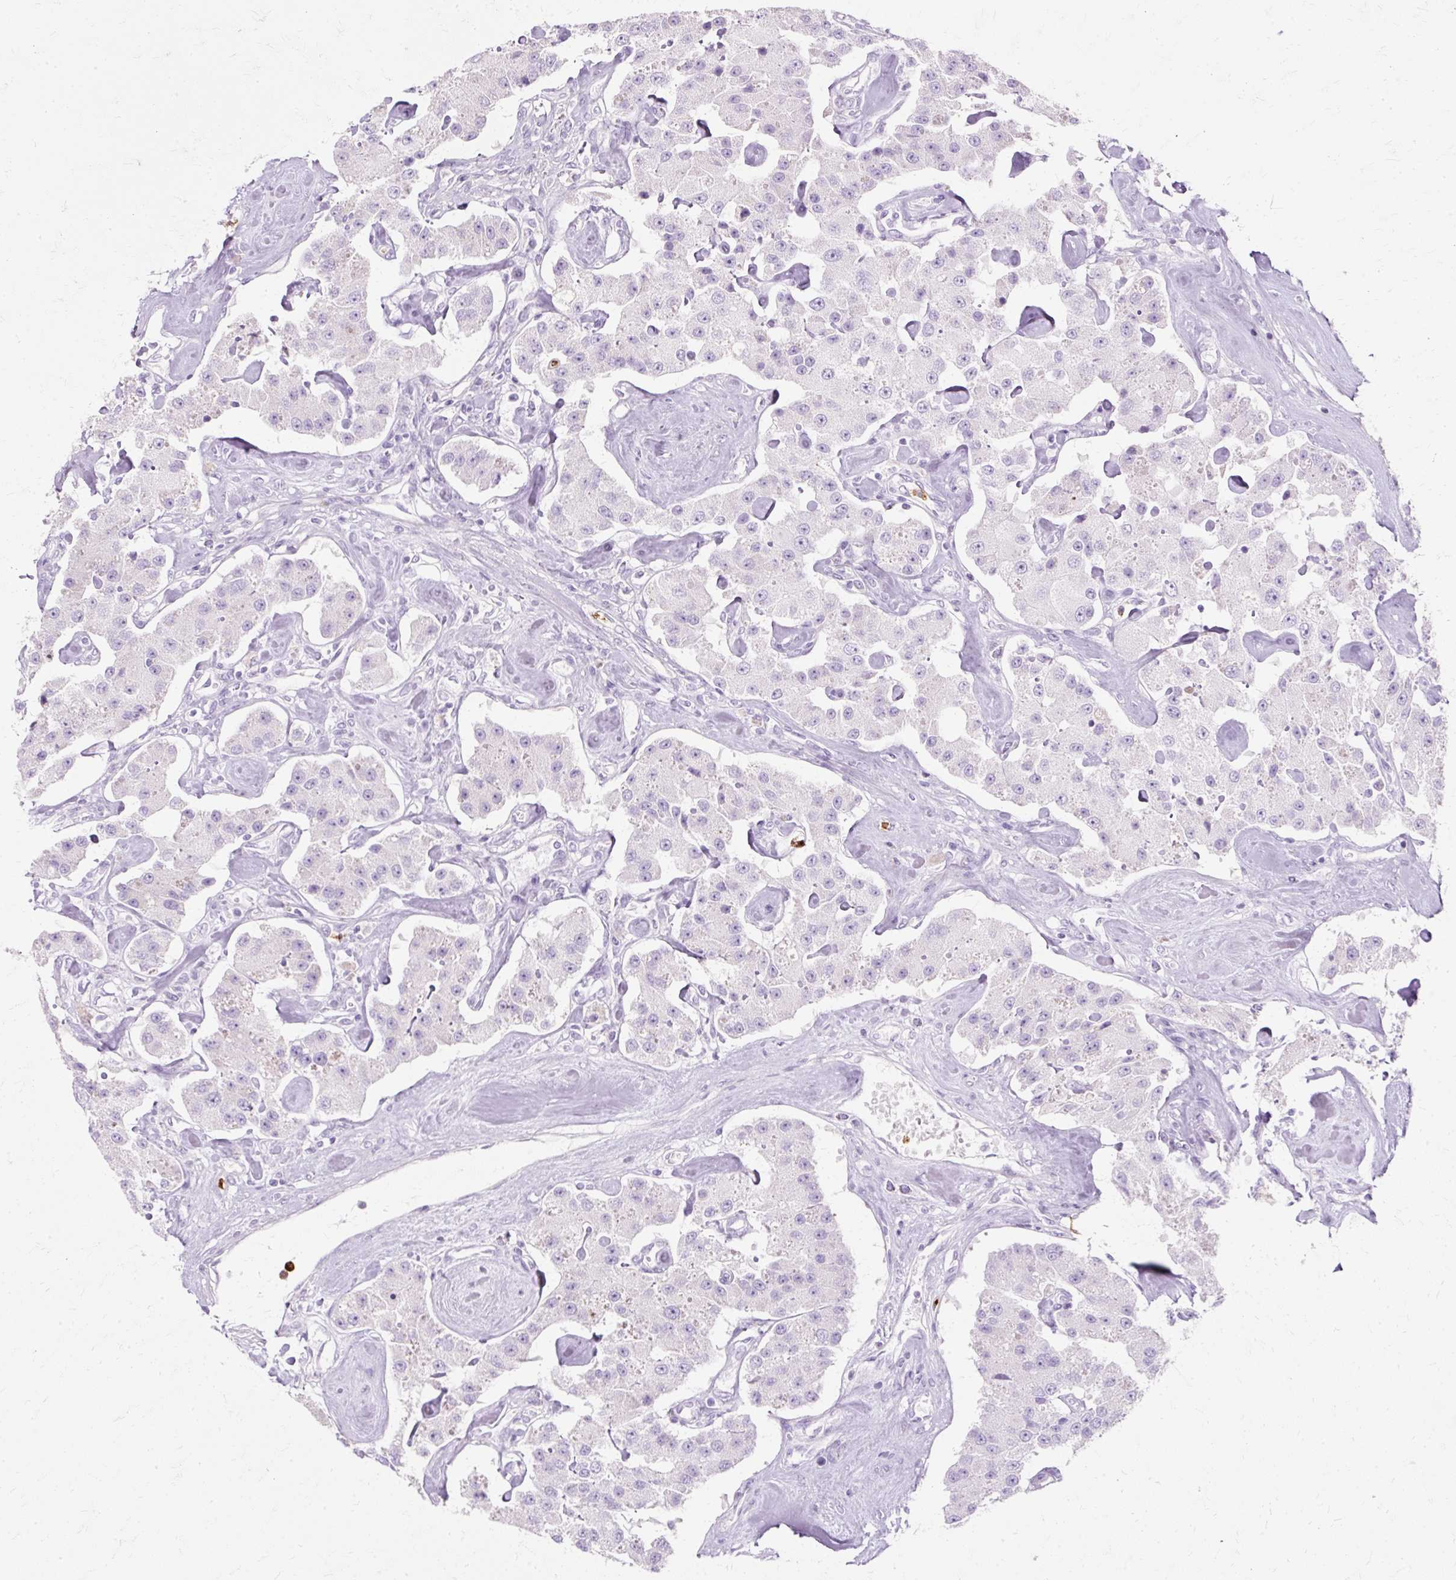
{"staining": {"intensity": "negative", "quantity": "none", "location": "none"}, "tissue": "carcinoid", "cell_type": "Tumor cells", "image_type": "cancer", "snomed": [{"axis": "morphology", "description": "Carcinoid, malignant, NOS"}, {"axis": "topography", "description": "Pancreas"}], "caption": "High magnification brightfield microscopy of carcinoid stained with DAB (brown) and counterstained with hematoxylin (blue): tumor cells show no significant expression.", "gene": "DEFA1", "patient": {"sex": "male", "age": 41}}